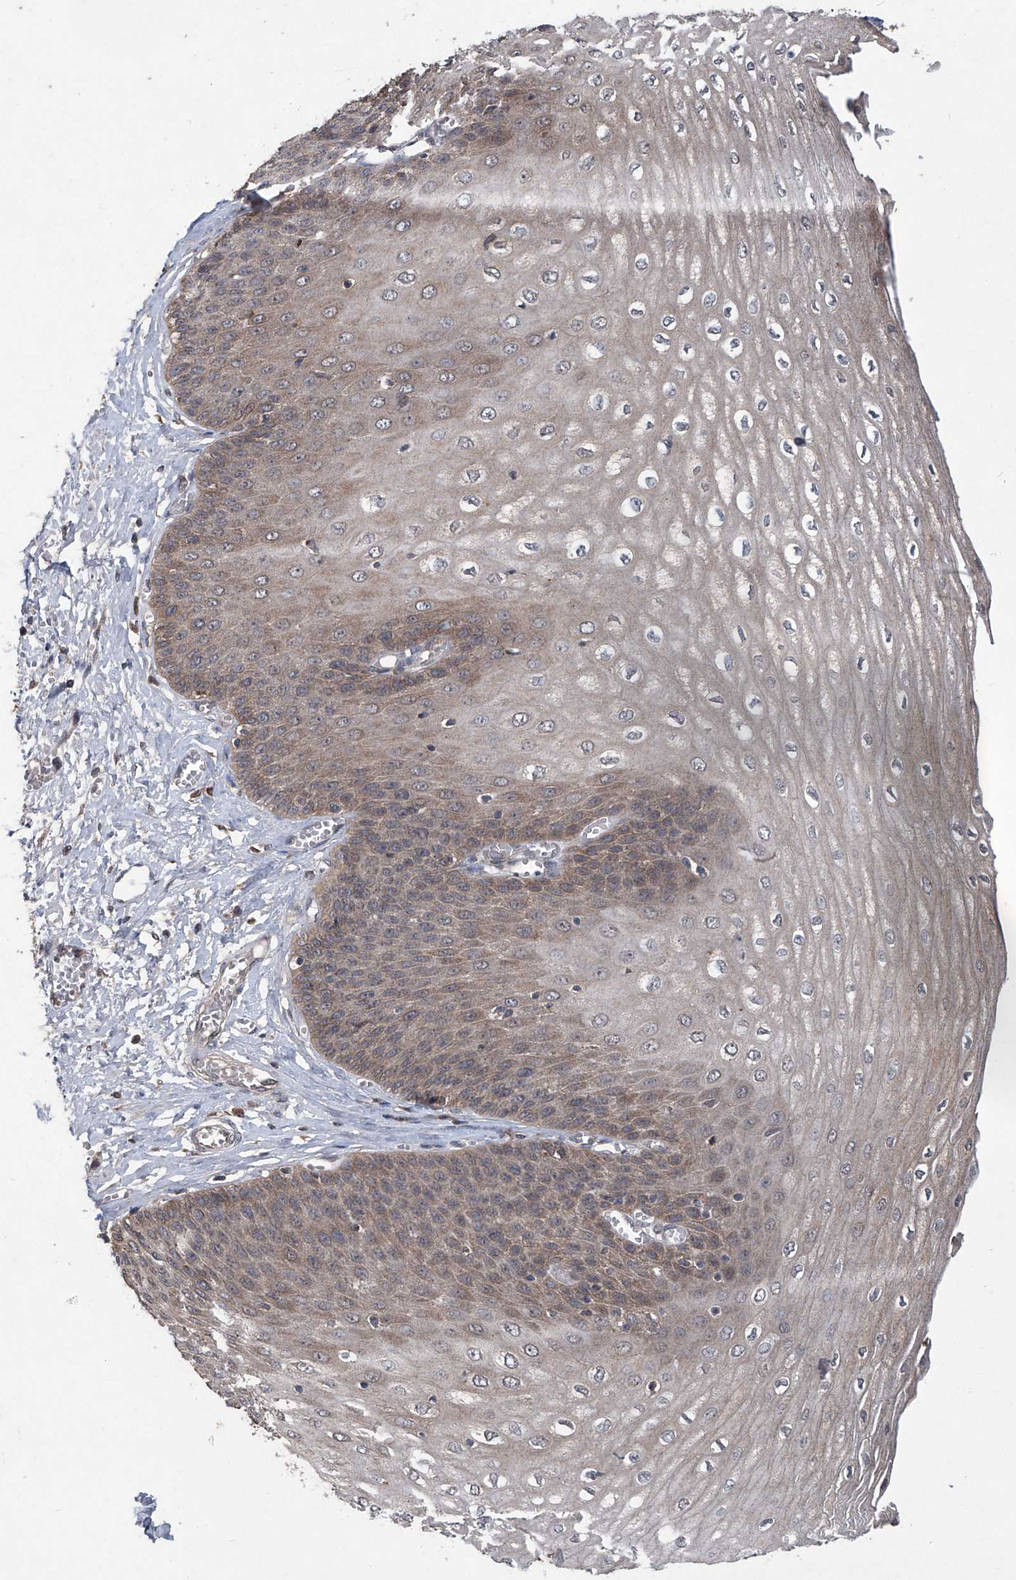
{"staining": {"intensity": "moderate", "quantity": "25%-75%", "location": "cytoplasmic/membranous"}, "tissue": "esophagus", "cell_type": "Squamous epithelial cells", "image_type": "normal", "snomed": [{"axis": "morphology", "description": "Normal tissue, NOS"}, {"axis": "topography", "description": "Esophagus"}], "caption": "Normal esophagus was stained to show a protein in brown. There is medium levels of moderate cytoplasmic/membranous expression in approximately 25%-75% of squamous epithelial cells.", "gene": "SUMF2", "patient": {"sex": "male", "age": 60}}